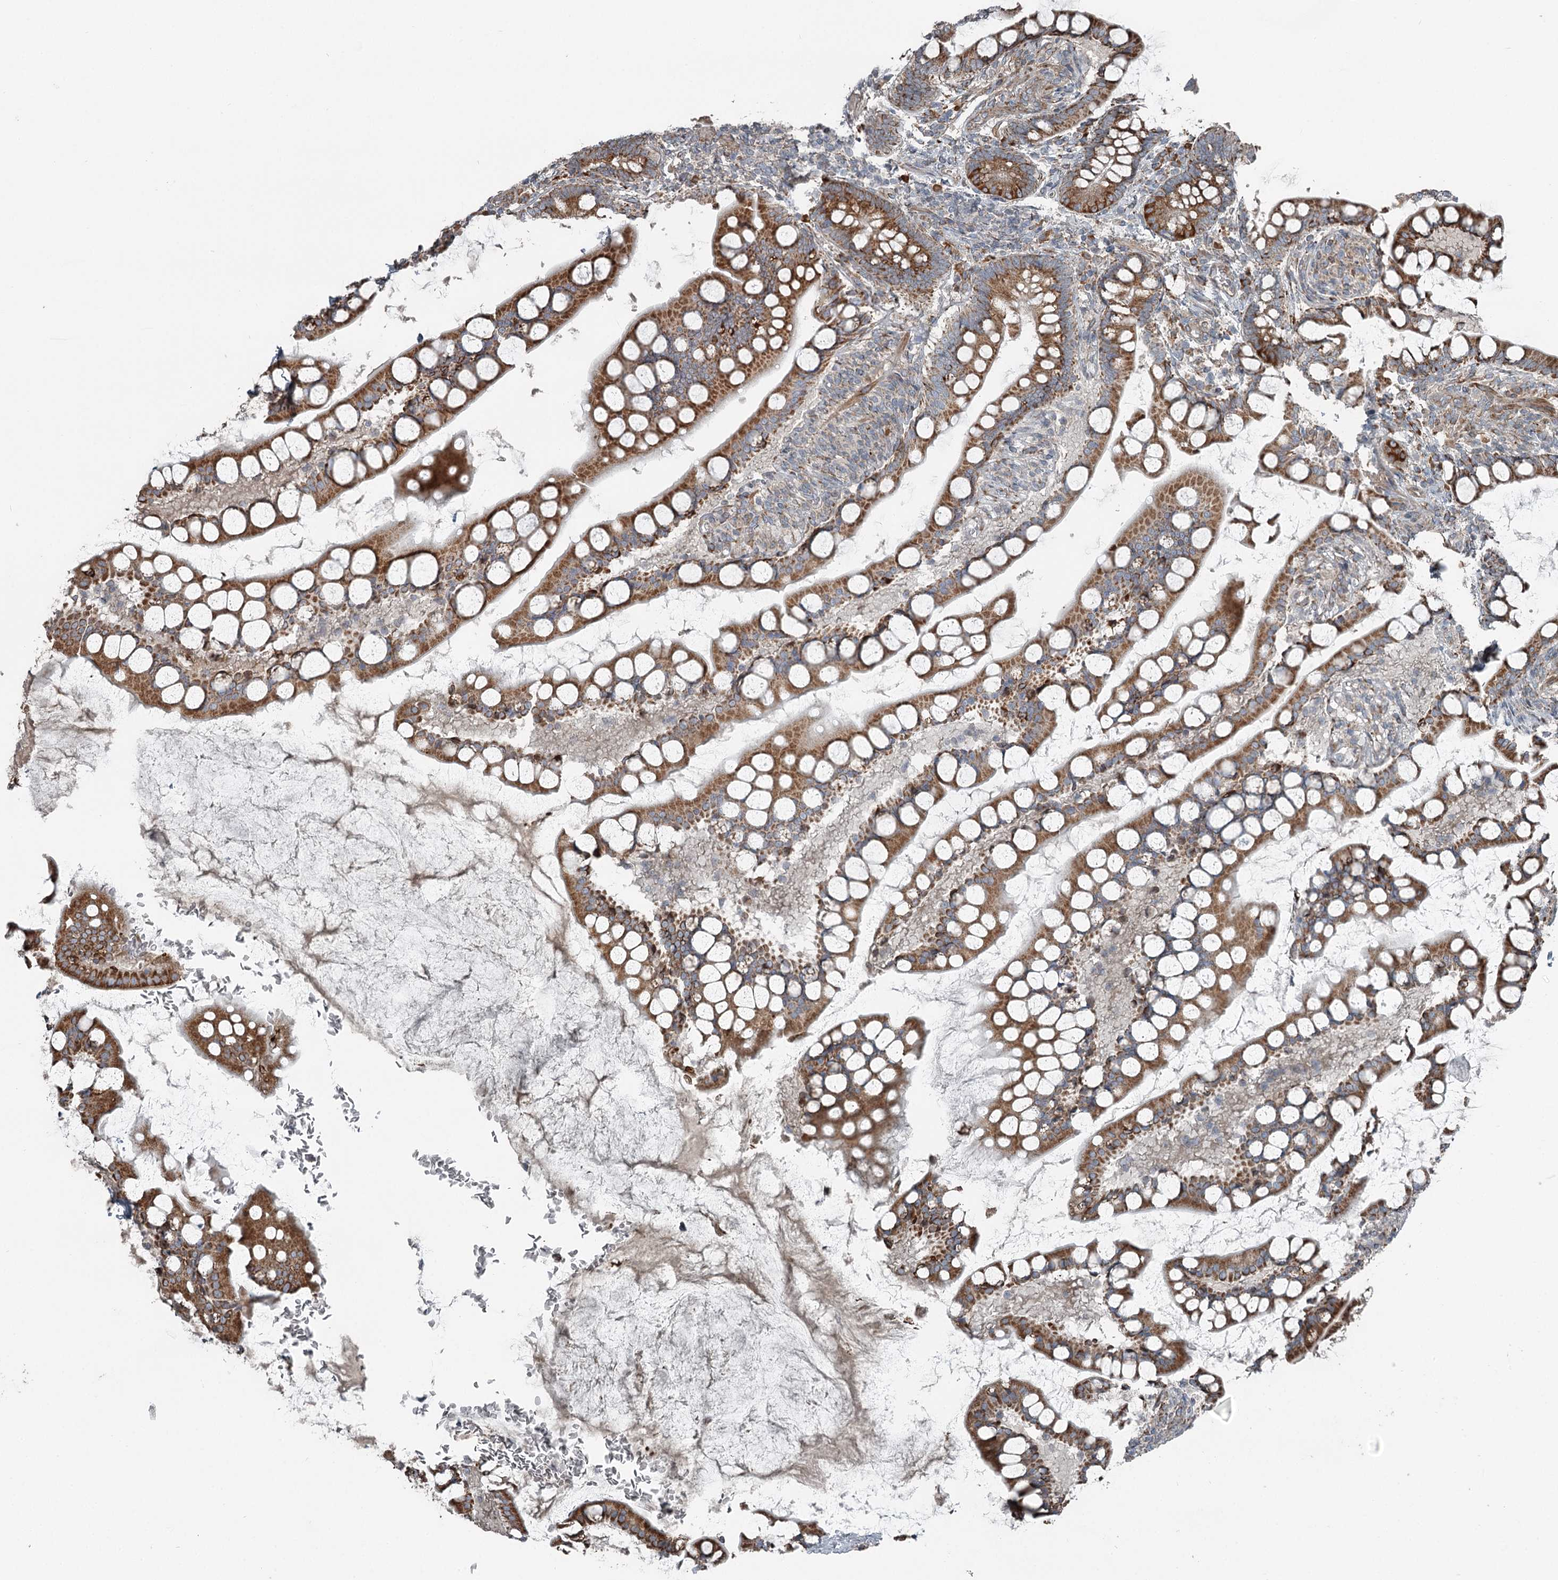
{"staining": {"intensity": "strong", "quantity": ">75%", "location": "cytoplasmic/membranous"}, "tissue": "small intestine", "cell_type": "Glandular cells", "image_type": "normal", "snomed": [{"axis": "morphology", "description": "Normal tissue, NOS"}, {"axis": "topography", "description": "Small intestine"}], "caption": "IHC (DAB) staining of normal human small intestine exhibits strong cytoplasmic/membranous protein expression in about >75% of glandular cells. The staining was performed using DAB (3,3'-diaminobenzidine) to visualize the protein expression in brown, while the nuclei were stained in blue with hematoxylin (Magnification: 20x).", "gene": "RASSF8", "patient": {"sex": "male", "age": 52}}